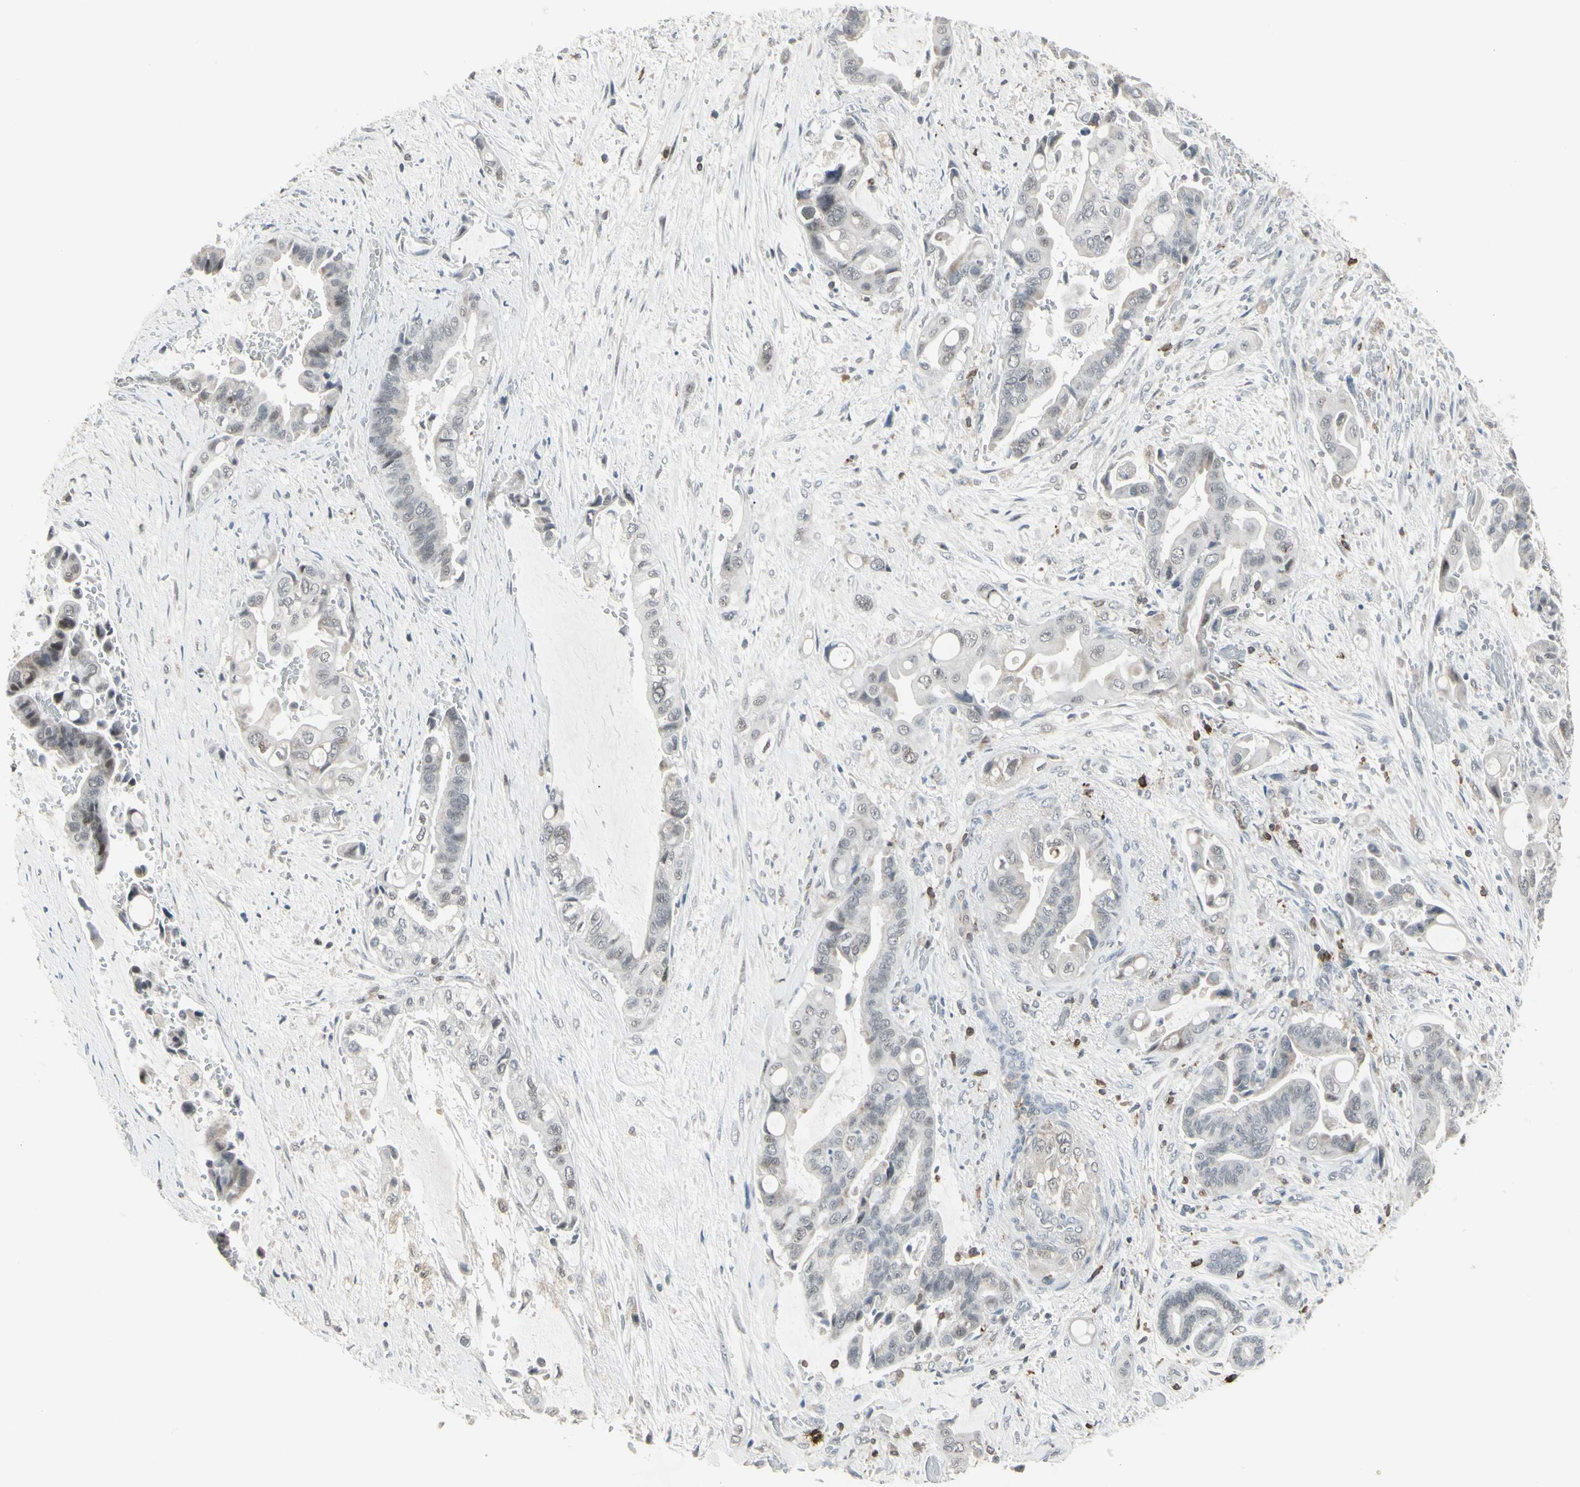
{"staining": {"intensity": "negative", "quantity": "none", "location": "none"}, "tissue": "liver cancer", "cell_type": "Tumor cells", "image_type": "cancer", "snomed": [{"axis": "morphology", "description": "Cholangiocarcinoma"}, {"axis": "topography", "description": "Liver"}], "caption": "IHC photomicrograph of neoplastic tissue: human liver cancer (cholangiocarcinoma) stained with DAB (3,3'-diaminobenzidine) shows no significant protein staining in tumor cells.", "gene": "SAMSN1", "patient": {"sex": "female", "age": 61}}